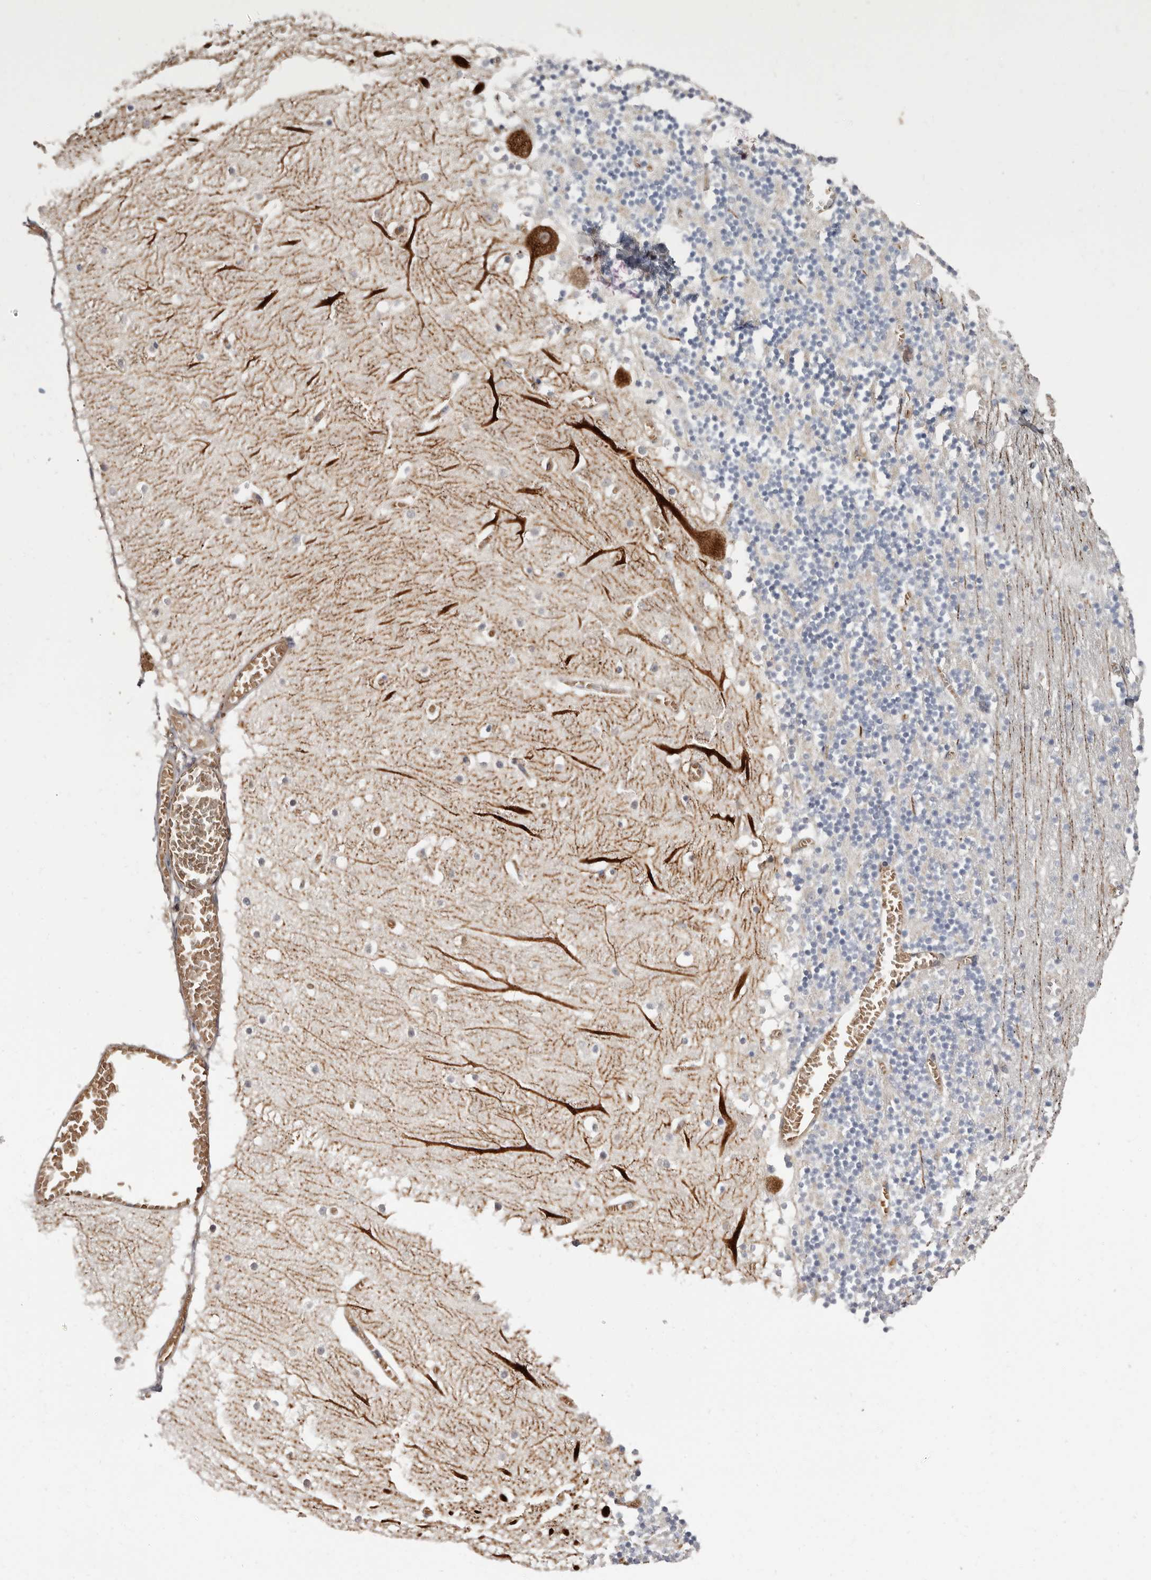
{"staining": {"intensity": "negative", "quantity": "none", "location": "none"}, "tissue": "cerebellum", "cell_type": "Cells in granular layer", "image_type": "normal", "snomed": [{"axis": "morphology", "description": "Normal tissue, NOS"}, {"axis": "topography", "description": "Cerebellum"}], "caption": "Benign cerebellum was stained to show a protein in brown. There is no significant positivity in cells in granular layer. (Brightfield microscopy of DAB immunohistochemistry at high magnification).", "gene": "AIDA", "patient": {"sex": "female", "age": 28}}